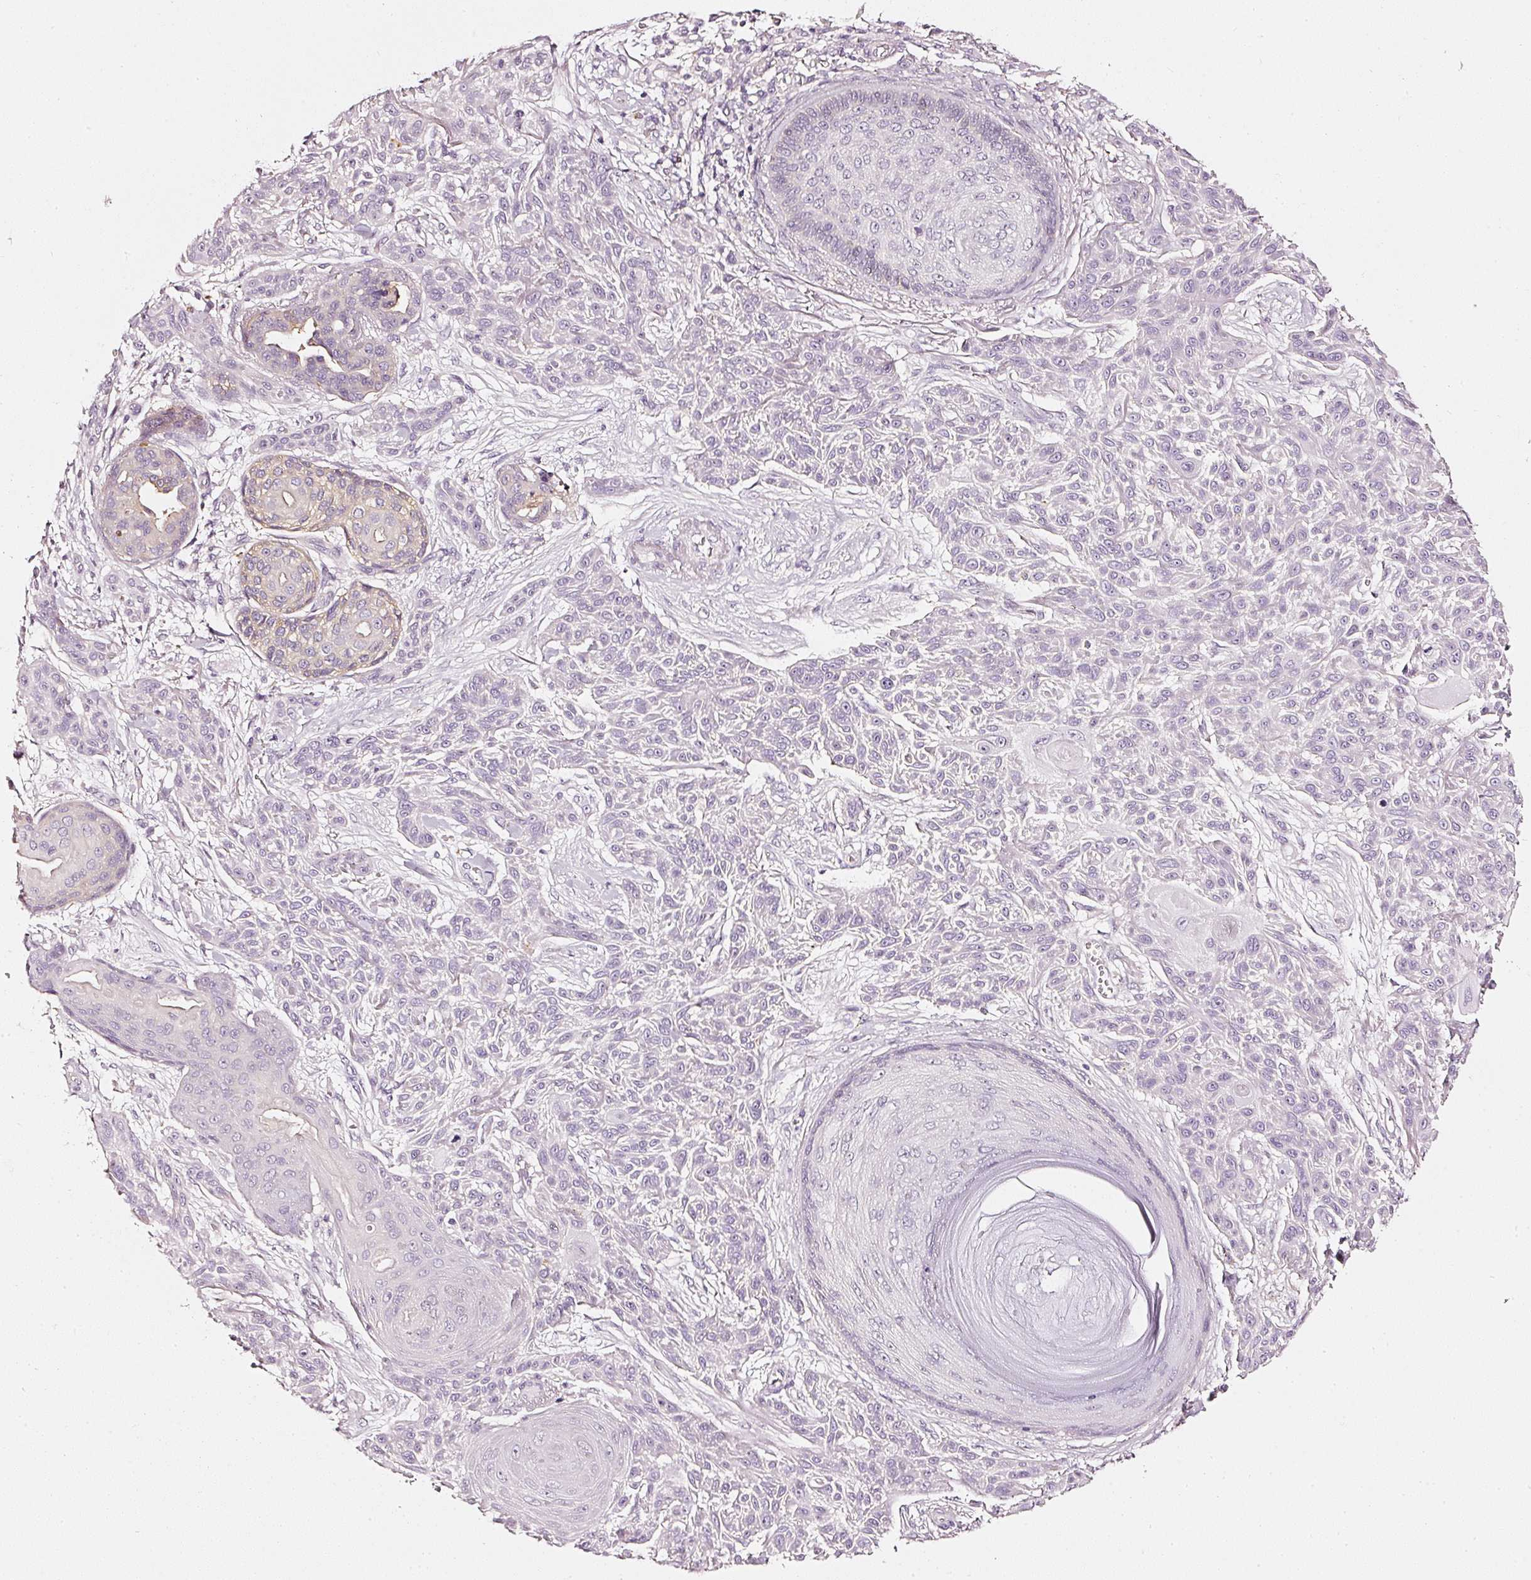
{"staining": {"intensity": "negative", "quantity": "none", "location": "none"}, "tissue": "skin cancer", "cell_type": "Tumor cells", "image_type": "cancer", "snomed": [{"axis": "morphology", "description": "Squamous cell carcinoma, NOS"}, {"axis": "topography", "description": "Skin"}], "caption": "DAB (3,3'-diaminobenzidine) immunohistochemical staining of human skin cancer demonstrates no significant positivity in tumor cells.", "gene": "CNP", "patient": {"sex": "male", "age": 86}}